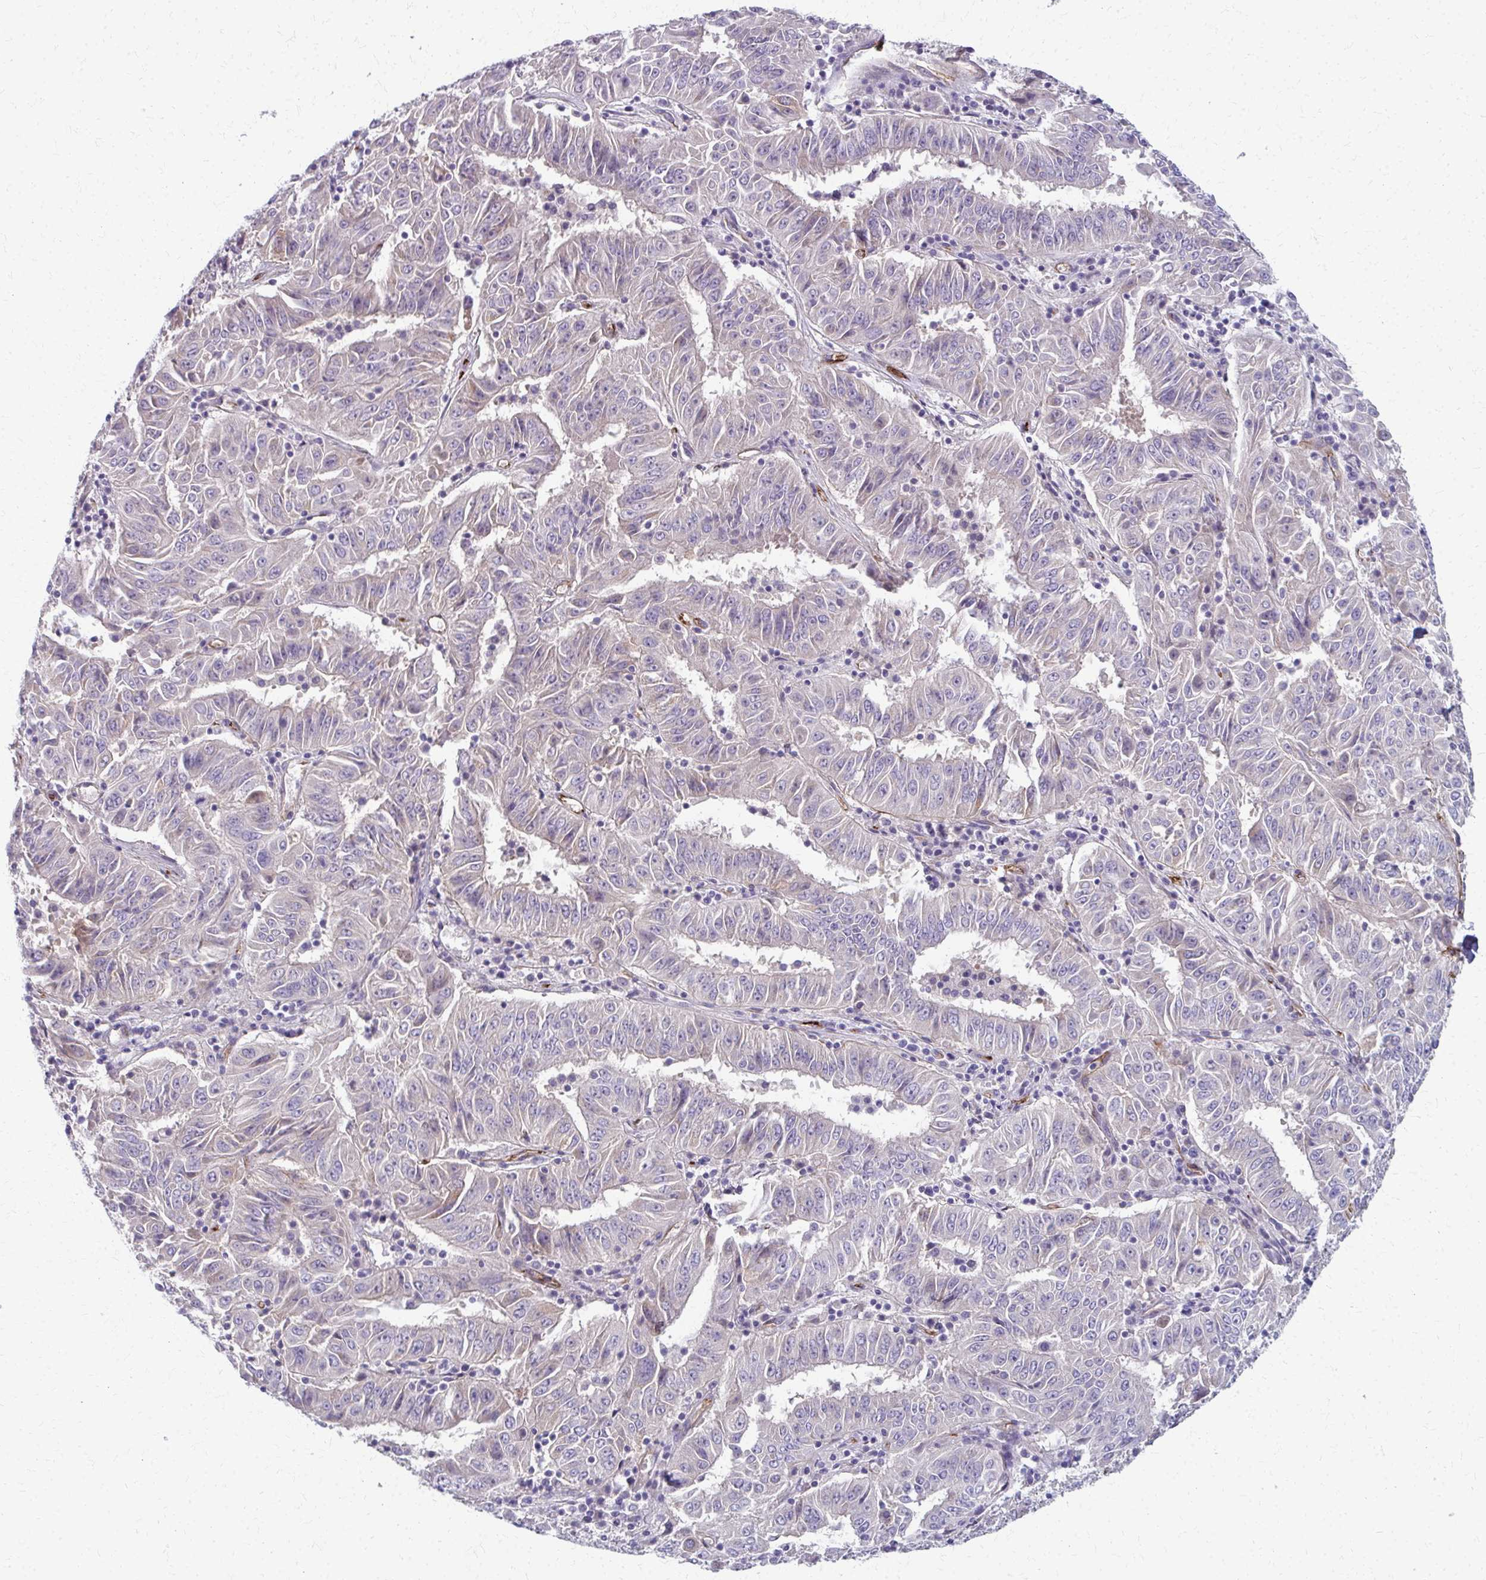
{"staining": {"intensity": "negative", "quantity": "none", "location": "none"}, "tissue": "pancreatic cancer", "cell_type": "Tumor cells", "image_type": "cancer", "snomed": [{"axis": "morphology", "description": "Adenocarcinoma, NOS"}, {"axis": "topography", "description": "Pancreas"}], "caption": "Human adenocarcinoma (pancreatic) stained for a protein using IHC reveals no expression in tumor cells.", "gene": "ADIPOQ", "patient": {"sex": "male", "age": 63}}